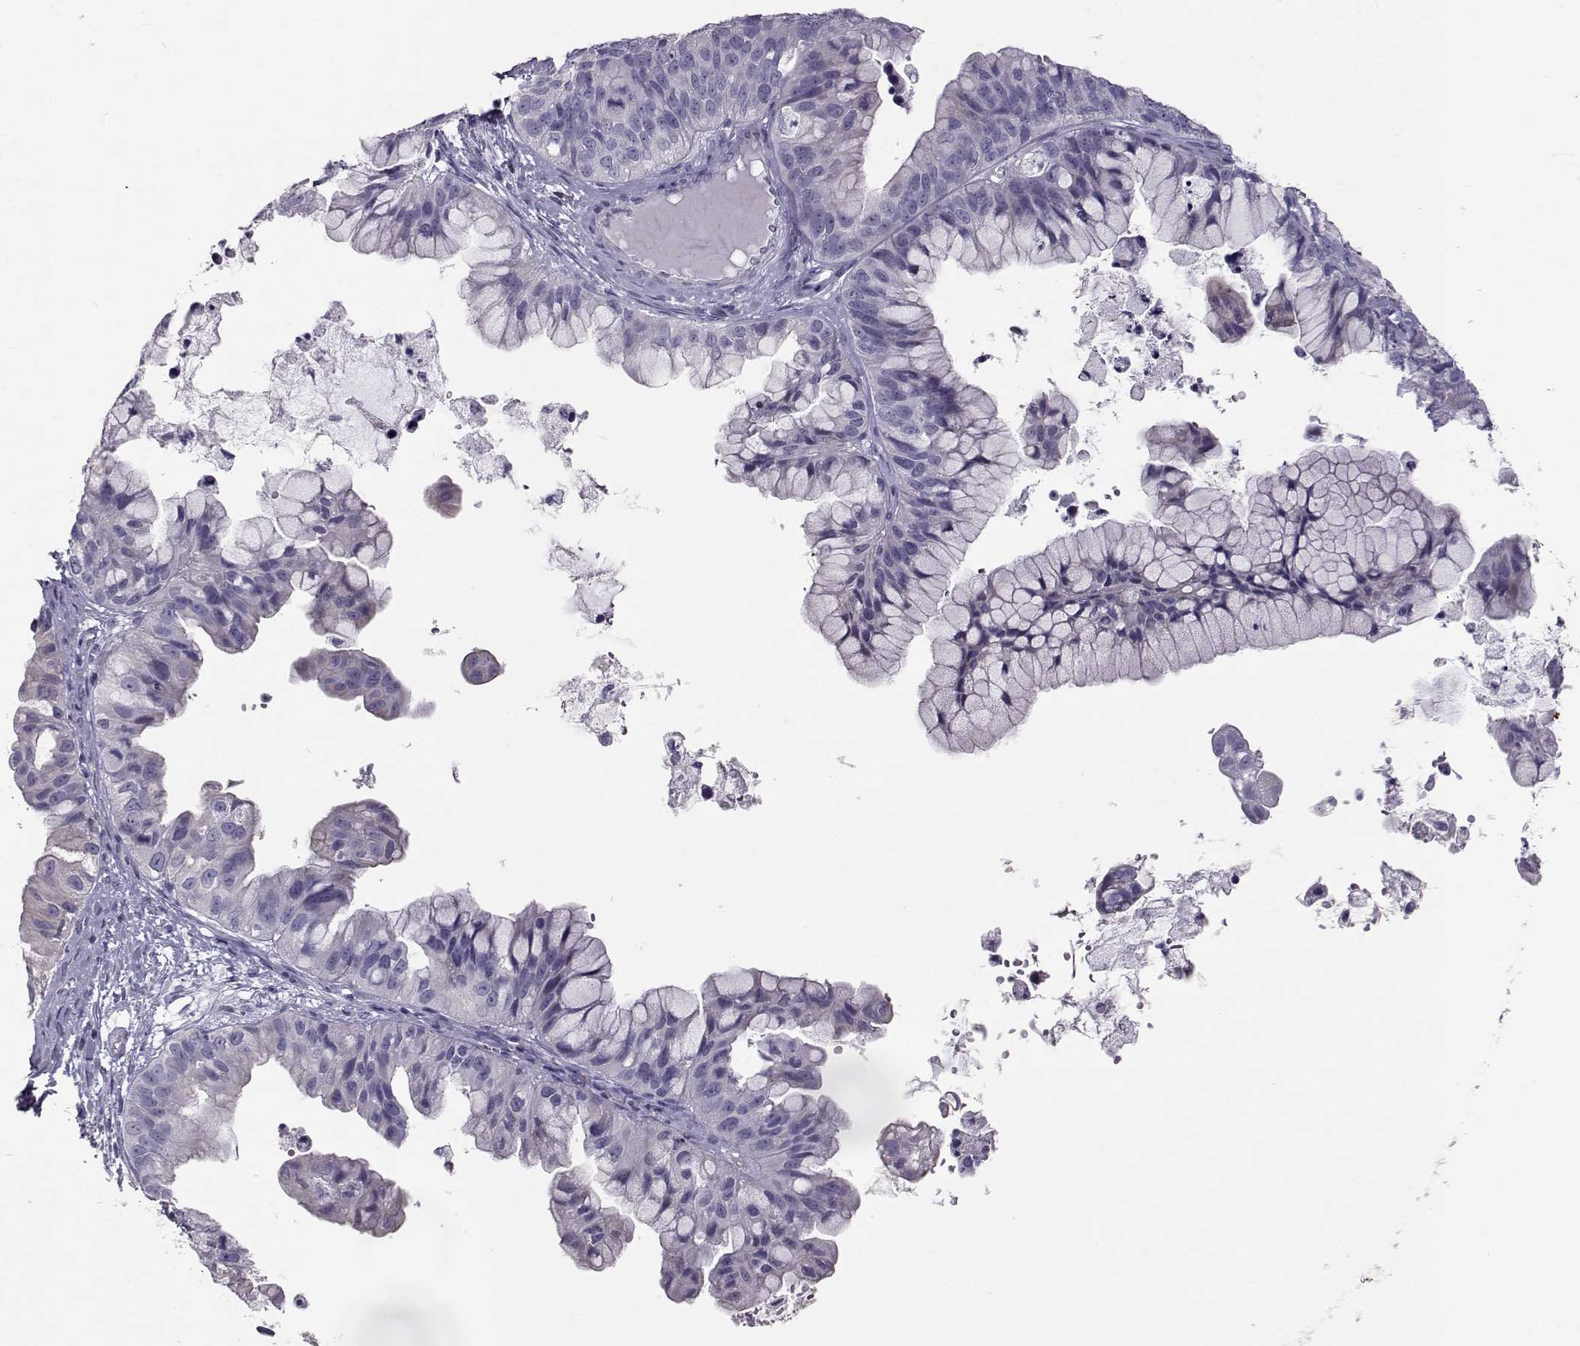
{"staining": {"intensity": "negative", "quantity": "none", "location": "none"}, "tissue": "ovarian cancer", "cell_type": "Tumor cells", "image_type": "cancer", "snomed": [{"axis": "morphology", "description": "Cystadenocarcinoma, mucinous, NOS"}, {"axis": "topography", "description": "Ovary"}], "caption": "DAB (3,3'-diaminobenzidine) immunohistochemical staining of ovarian cancer (mucinous cystadenocarcinoma) displays no significant expression in tumor cells.", "gene": "RD3", "patient": {"sex": "female", "age": 76}}